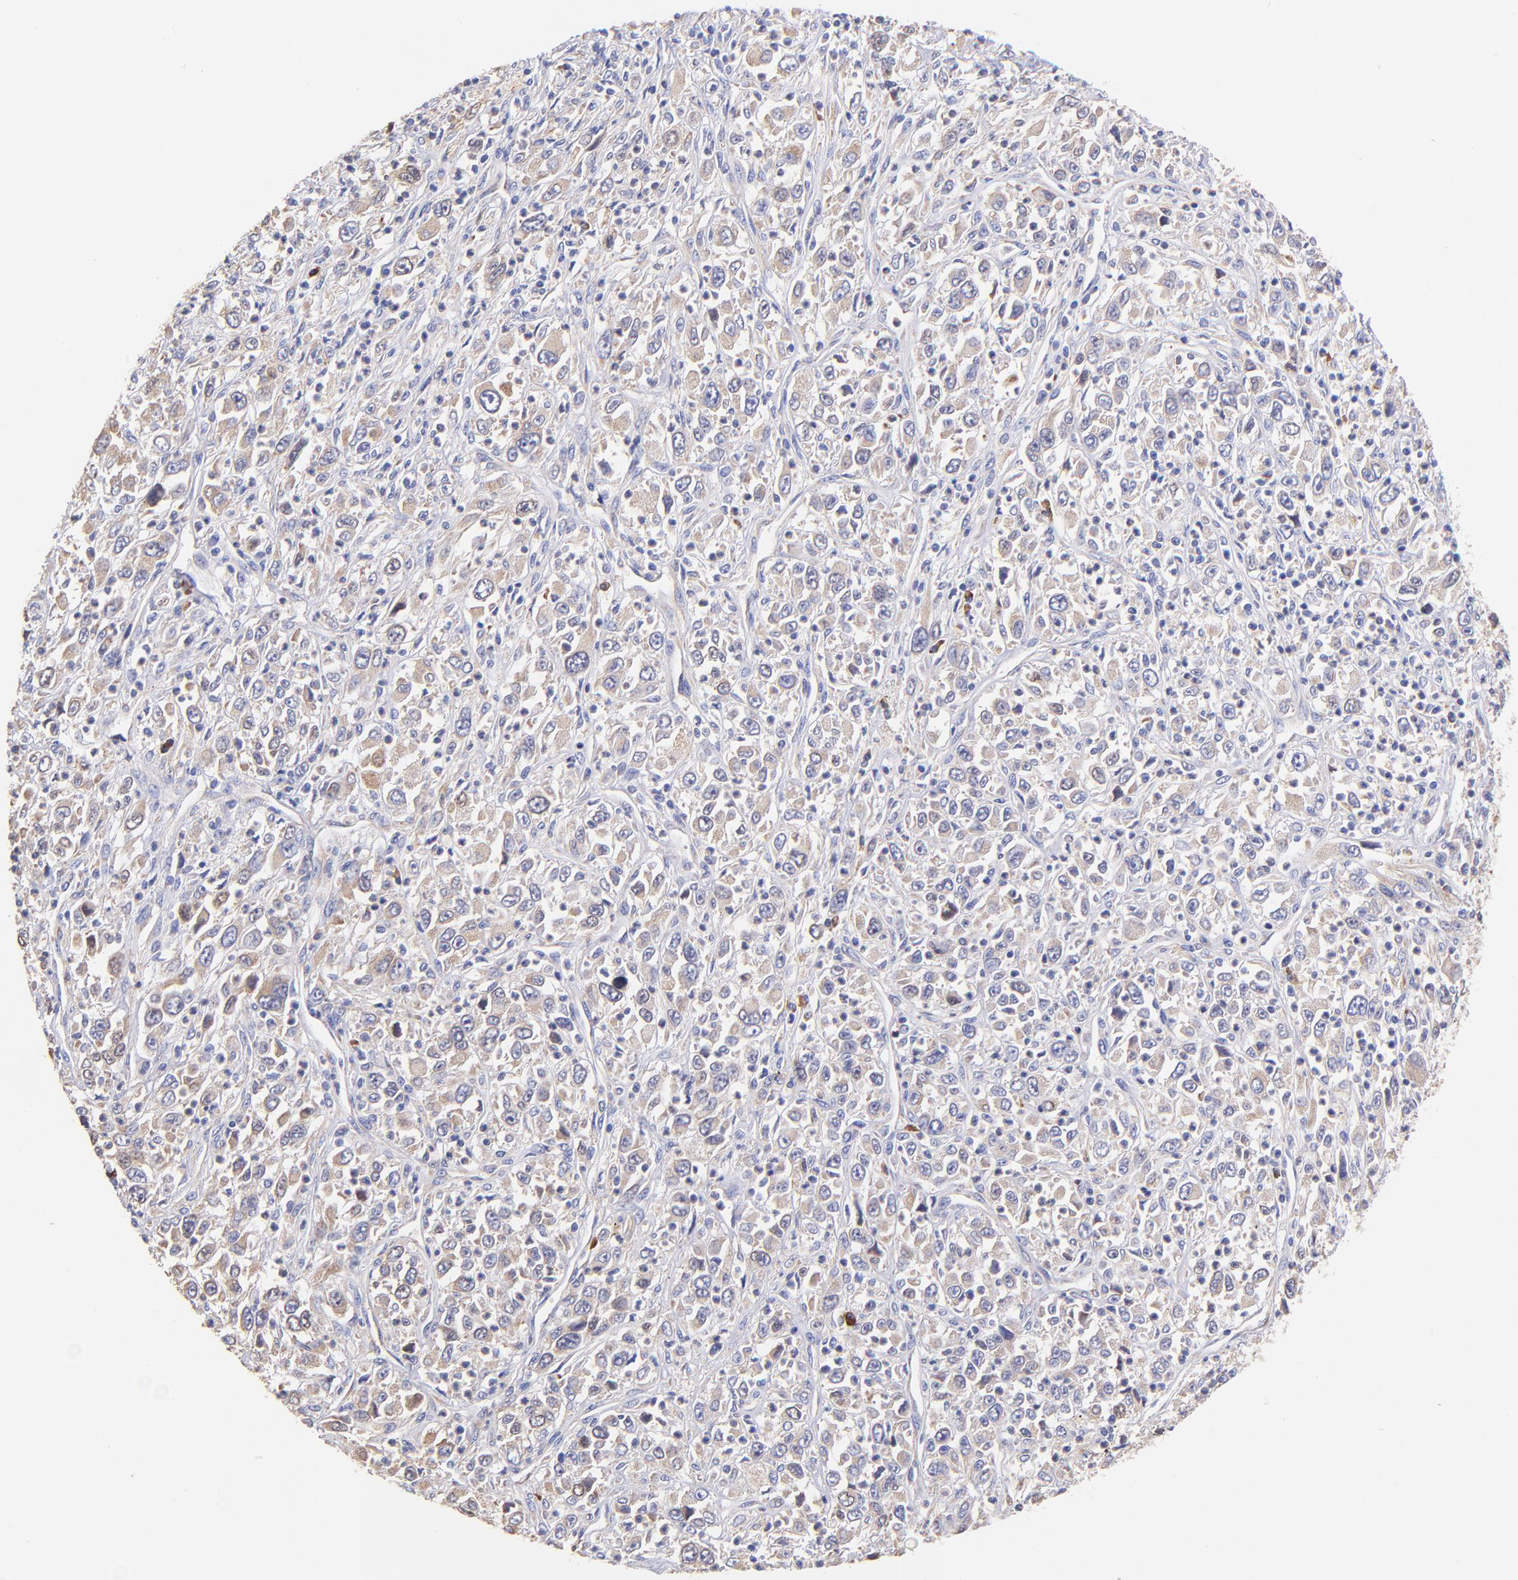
{"staining": {"intensity": "weak", "quantity": ">75%", "location": "cytoplasmic/membranous"}, "tissue": "melanoma", "cell_type": "Tumor cells", "image_type": "cancer", "snomed": [{"axis": "morphology", "description": "Malignant melanoma, Metastatic site"}, {"axis": "topography", "description": "Skin"}], "caption": "Tumor cells show weak cytoplasmic/membranous expression in approximately >75% of cells in melanoma.", "gene": "PREX1", "patient": {"sex": "female", "age": 56}}